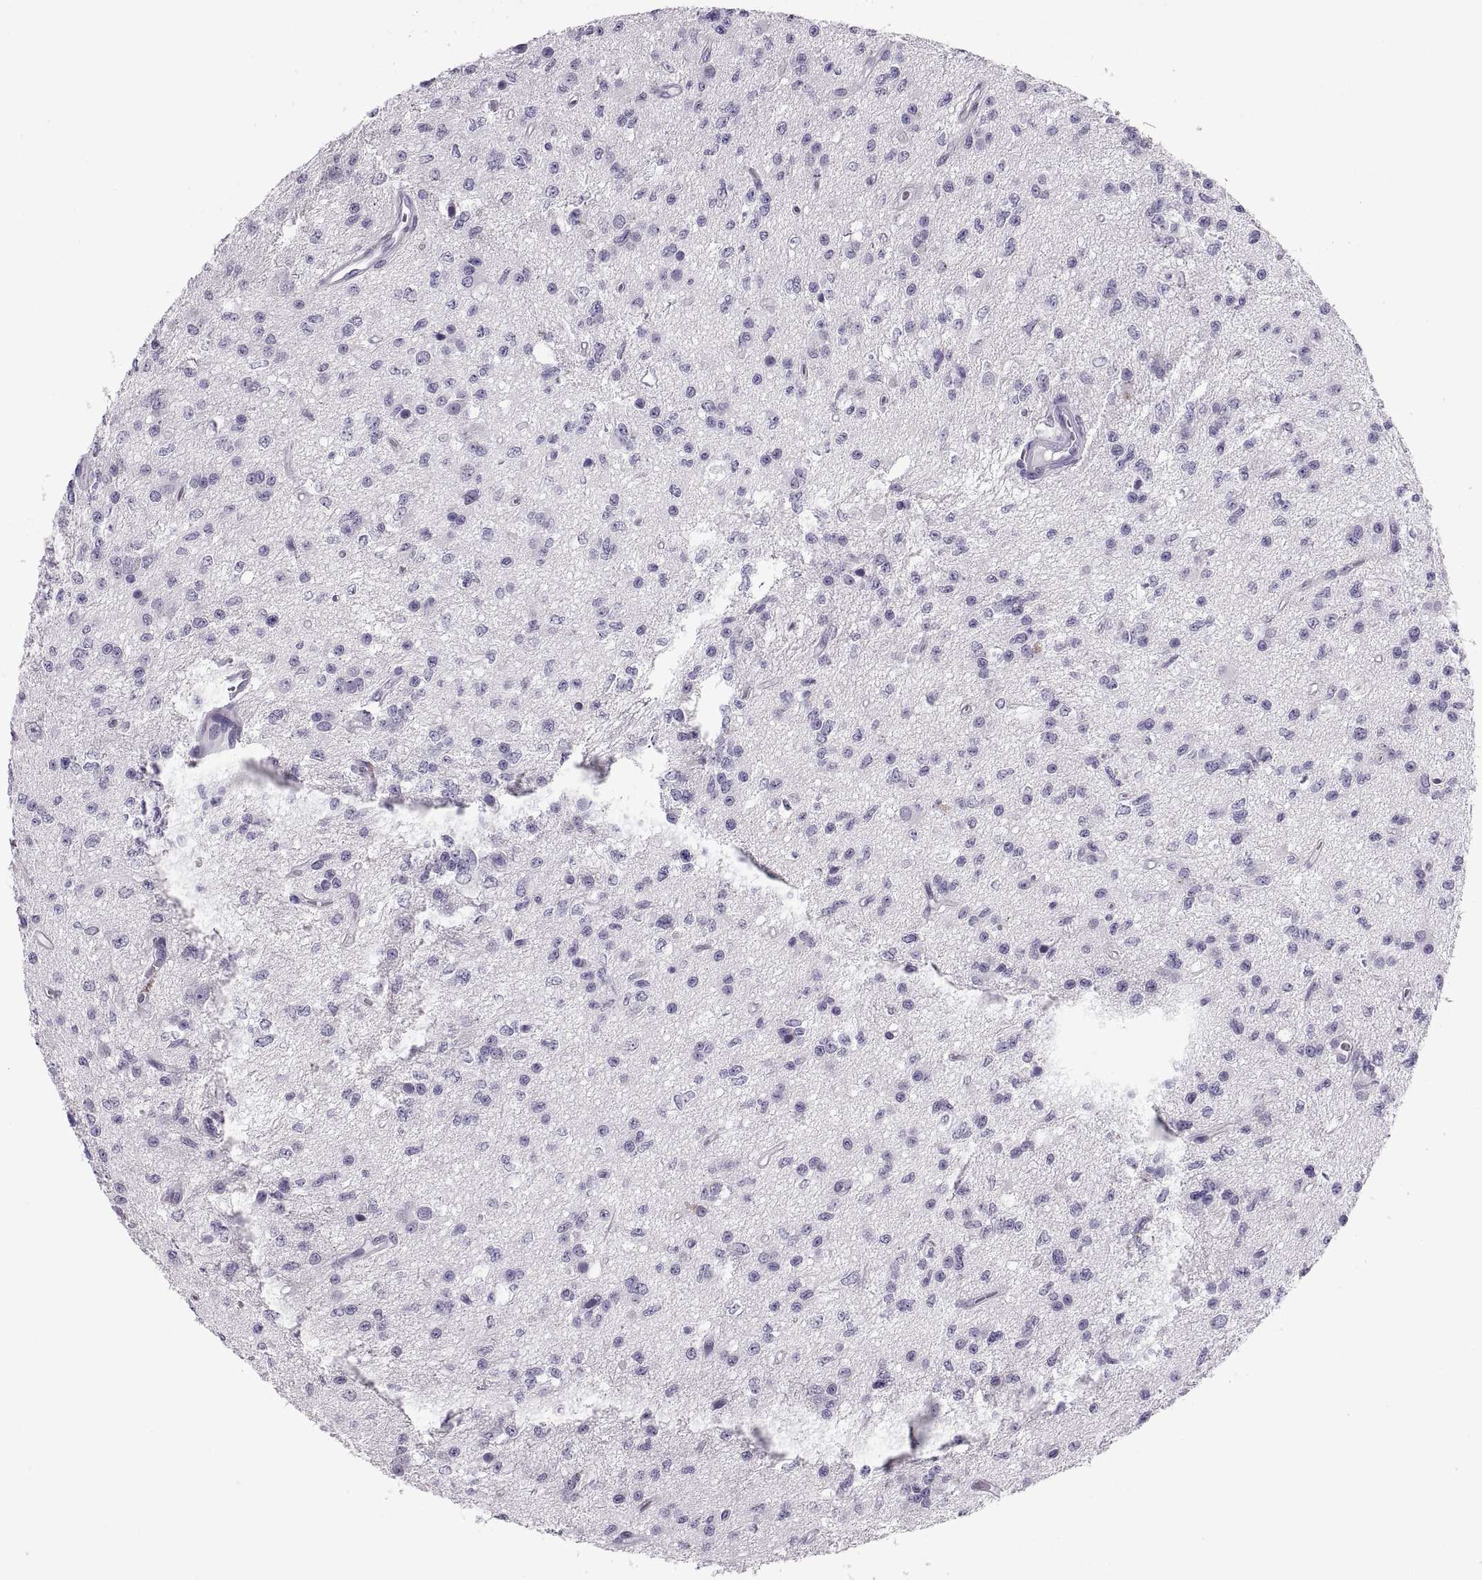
{"staining": {"intensity": "negative", "quantity": "none", "location": "none"}, "tissue": "glioma", "cell_type": "Tumor cells", "image_type": "cancer", "snomed": [{"axis": "morphology", "description": "Glioma, malignant, Low grade"}, {"axis": "topography", "description": "Brain"}], "caption": "A micrograph of malignant low-grade glioma stained for a protein displays no brown staining in tumor cells.", "gene": "QRICH2", "patient": {"sex": "female", "age": 45}}